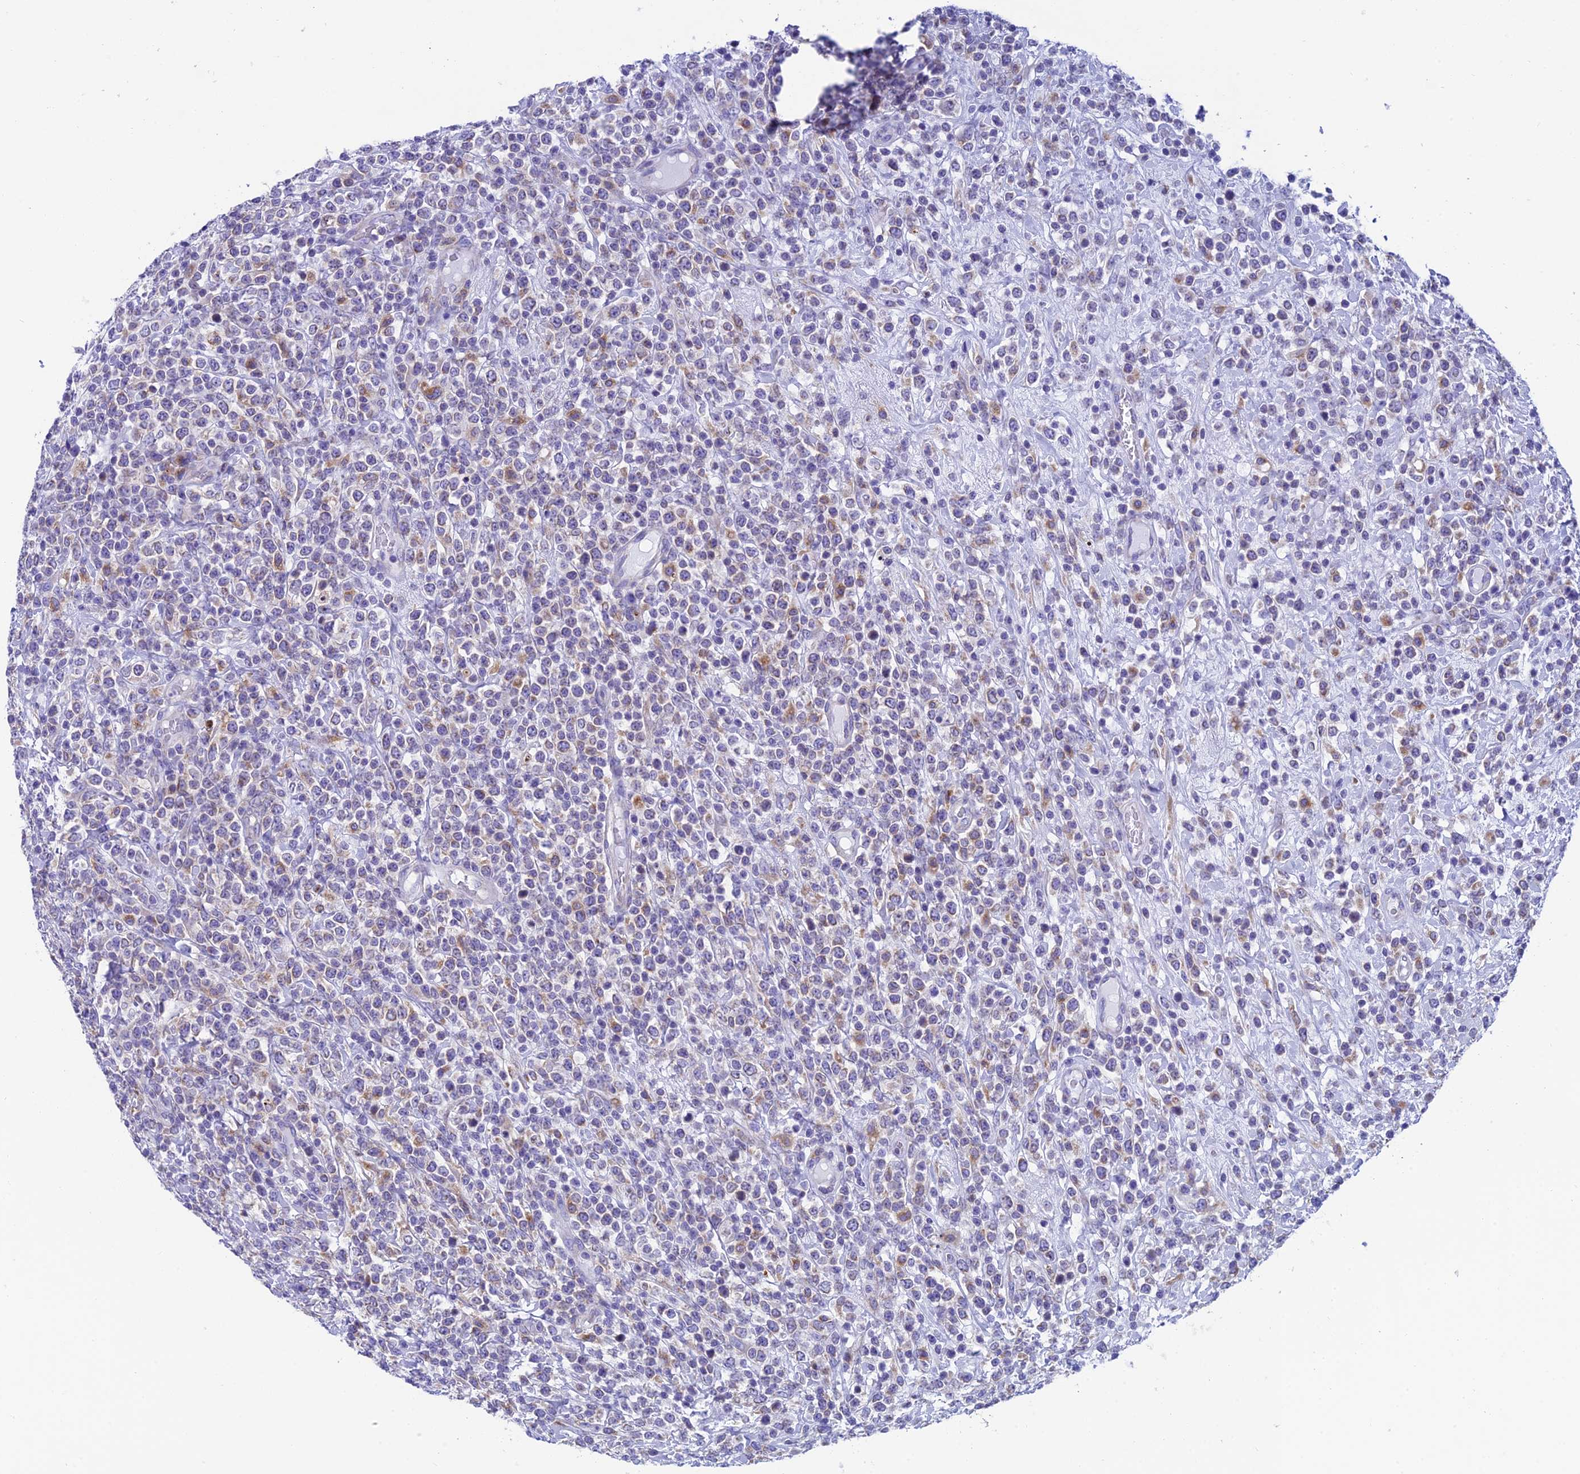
{"staining": {"intensity": "negative", "quantity": "none", "location": "none"}, "tissue": "lymphoma", "cell_type": "Tumor cells", "image_type": "cancer", "snomed": [{"axis": "morphology", "description": "Malignant lymphoma, non-Hodgkin's type, High grade"}, {"axis": "topography", "description": "Colon"}], "caption": "IHC histopathology image of neoplastic tissue: lymphoma stained with DAB (3,3'-diaminobenzidine) demonstrates no significant protein expression in tumor cells. (DAB (3,3'-diaminobenzidine) immunohistochemistry visualized using brightfield microscopy, high magnification).", "gene": "REEP4", "patient": {"sex": "female", "age": 53}}